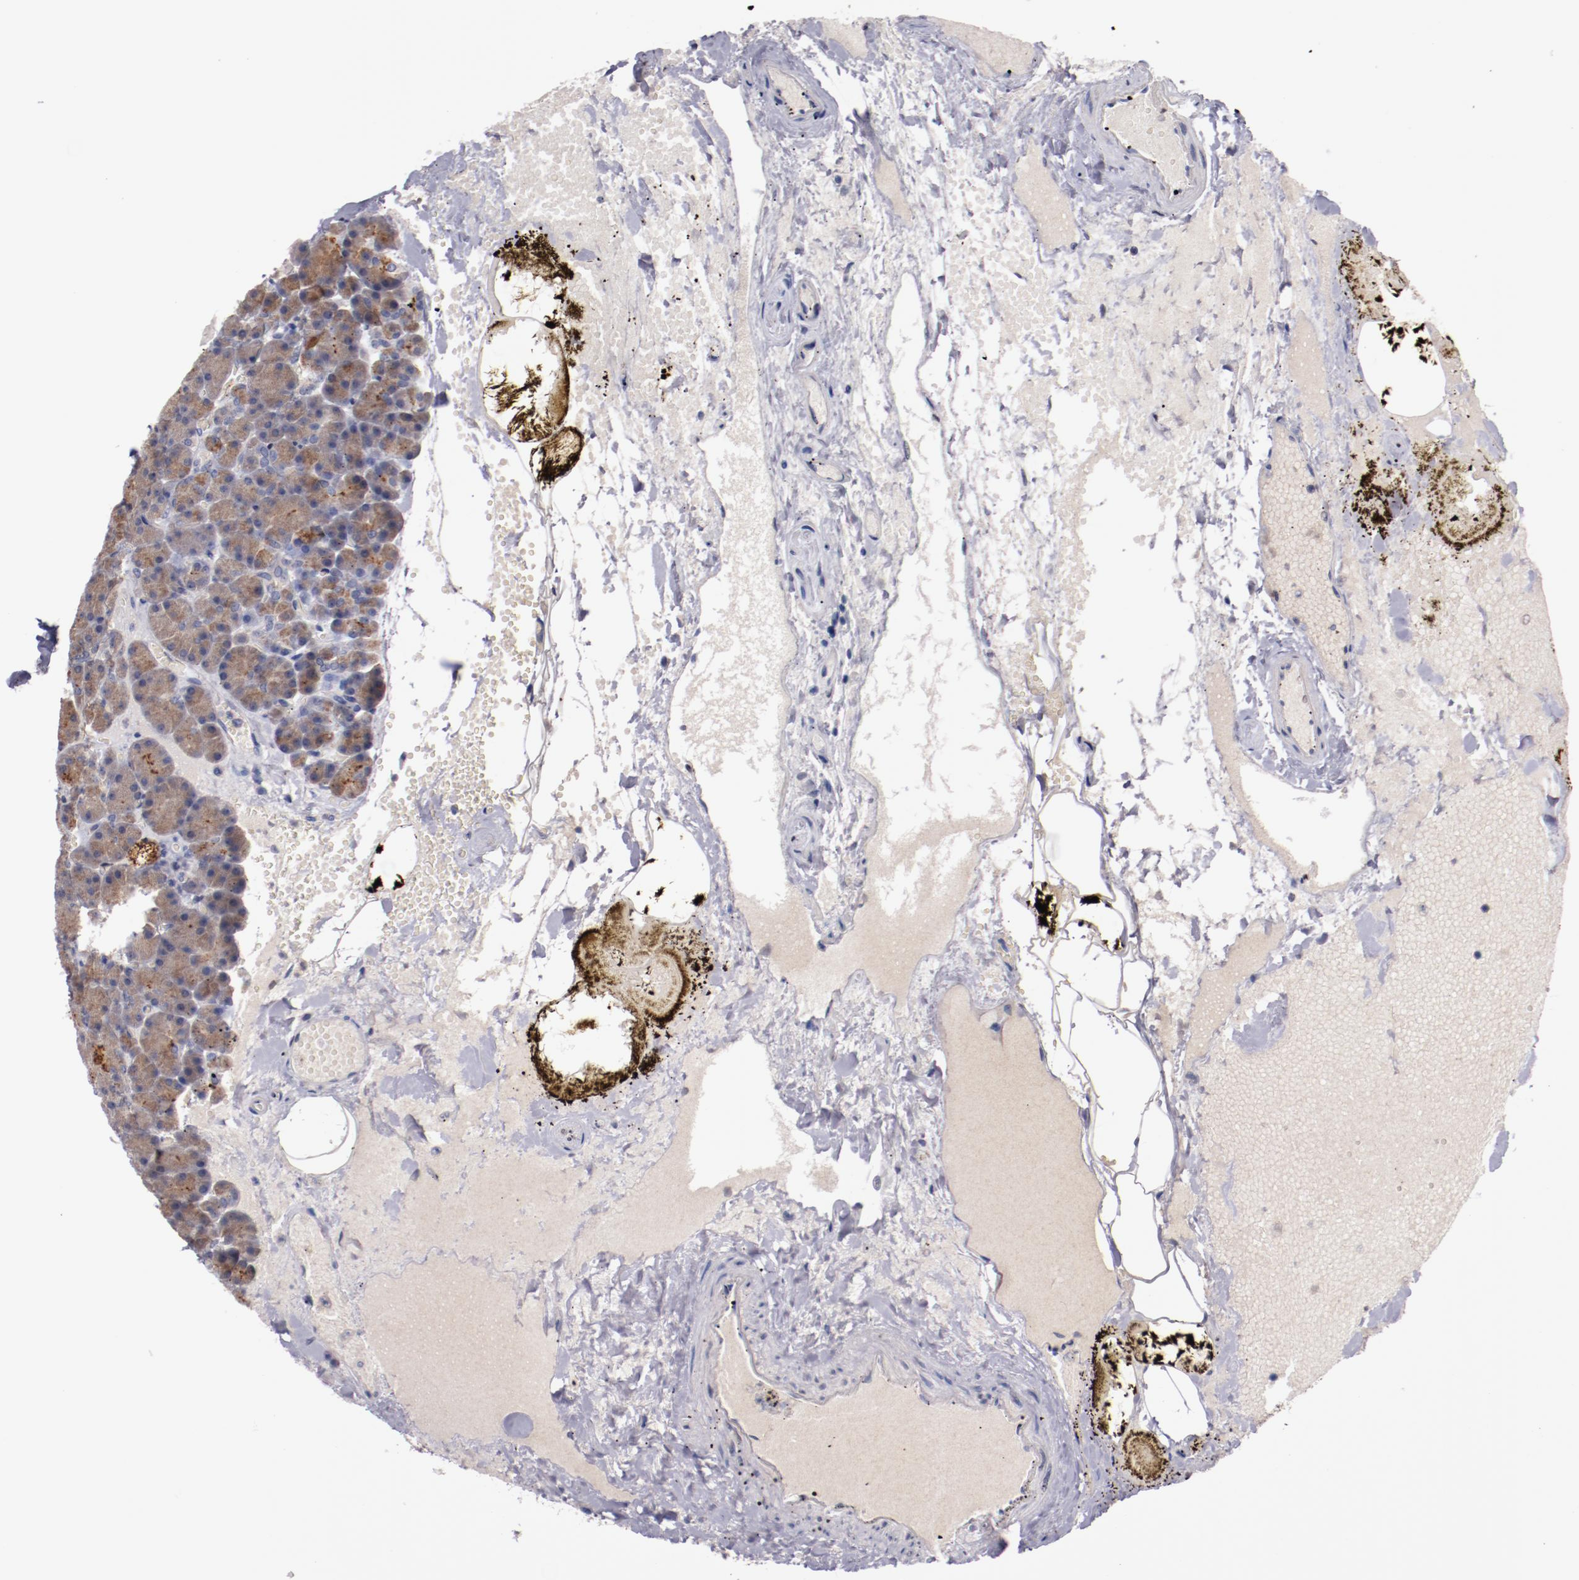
{"staining": {"intensity": "moderate", "quantity": ">75%", "location": "cytoplasmic/membranous"}, "tissue": "pancreas", "cell_type": "Exocrine glandular cells", "image_type": "normal", "snomed": [{"axis": "morphology", "description": "Normal tissue, NOS"}, {"axis": "topography", "description": "Pancreas"}], "caption": "This image reveals benign pancreas stained with immunohistochemistry (IHC) to label a protein in brown. The cytoplasmic/membranous of exocrine glandular cells show moderate positivity for the protein. Nuclei are counter-stained blue.", "gene": "FAM81A", "patient": {"sex": "female", "age": 35}}